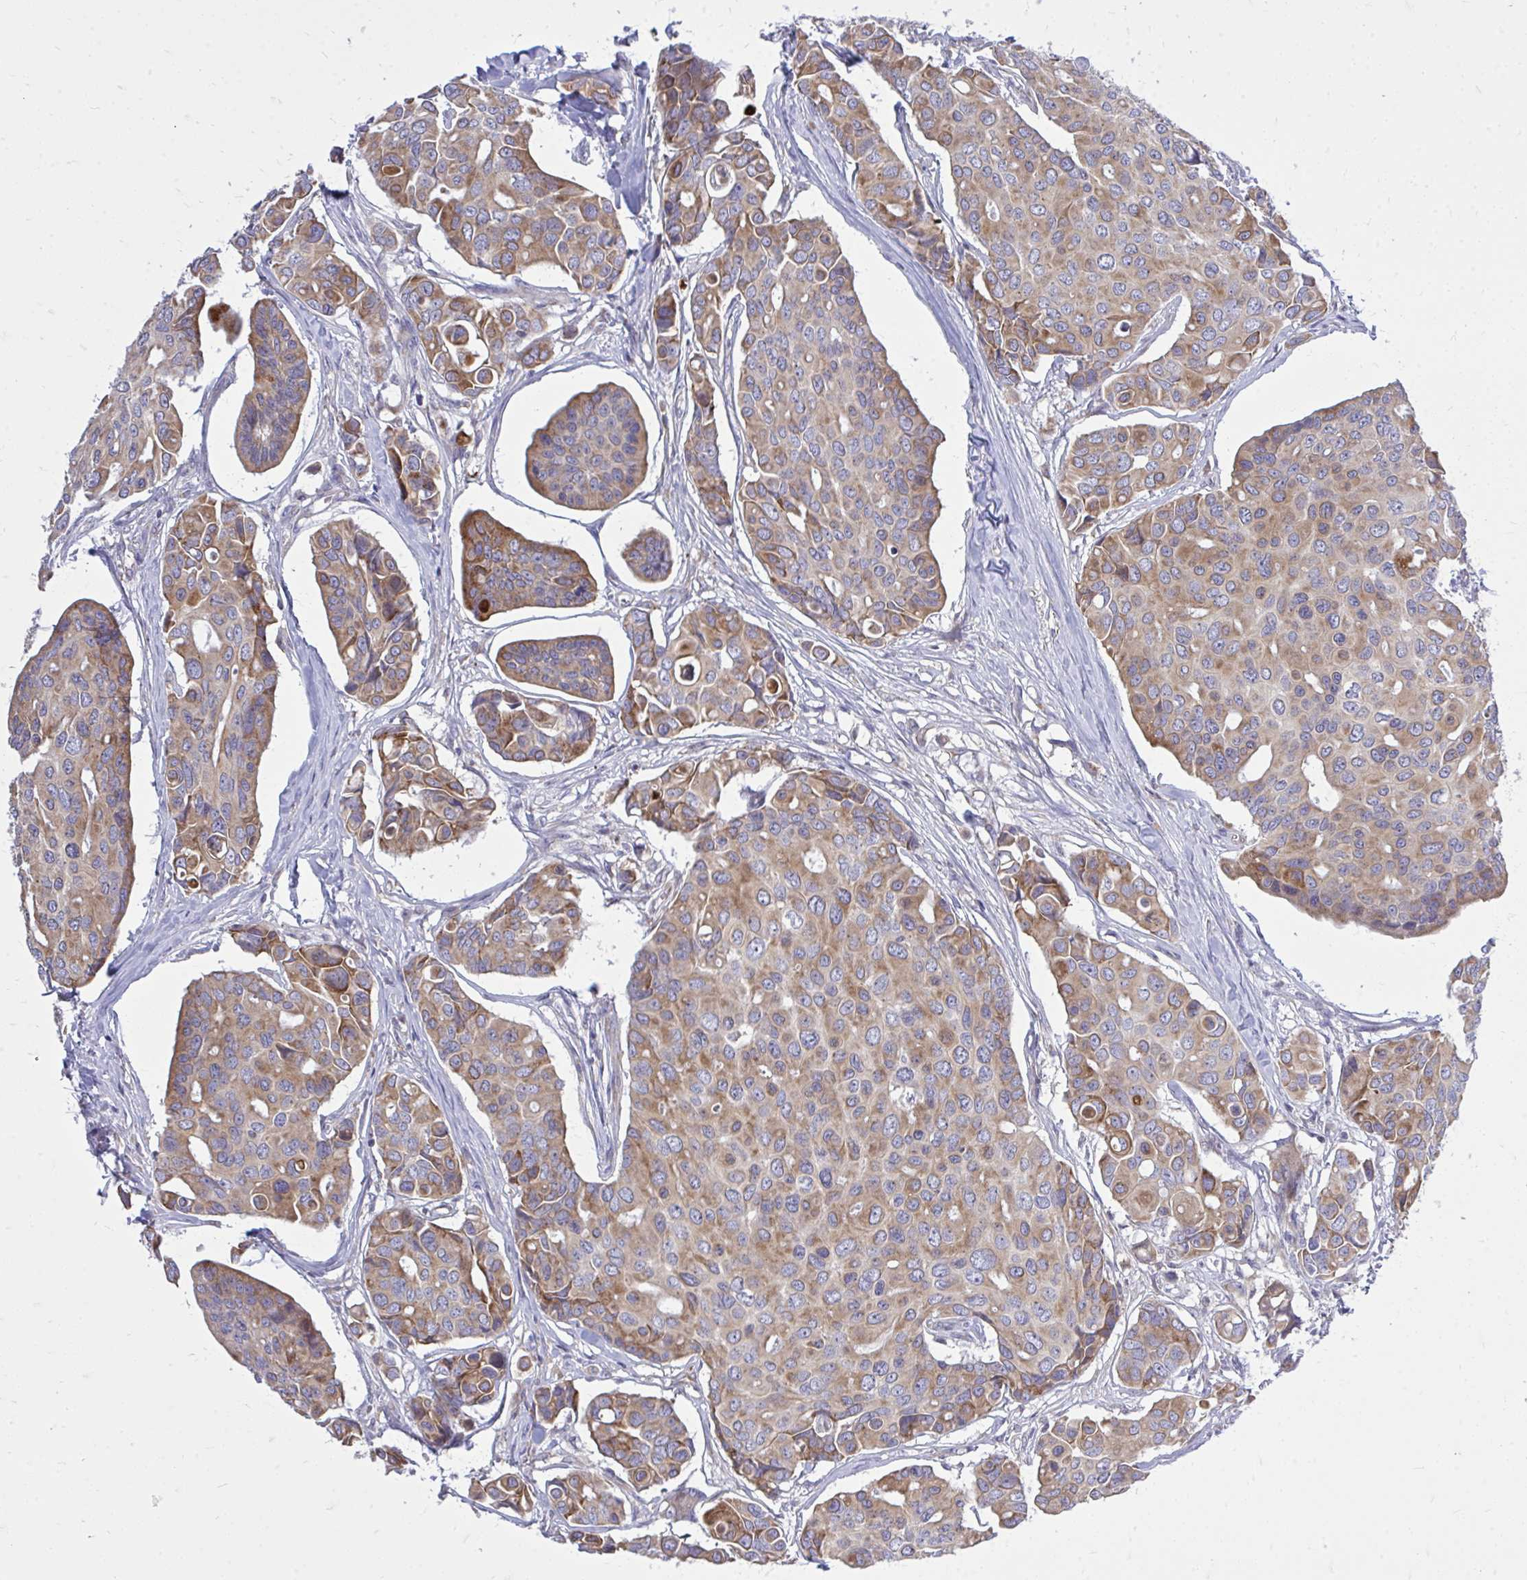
{"staining": {"intensity": "moderate", "quantity": ">75%", "location": "cytoplasmic/membranous"}, "tissue": "breast cancer", "cell_type": "Tumor cells", "image_type": "cancer", "snomed": [{"axis": "morphology", "description": "Normal tissue, NOS"}, {"axis": "morphology", "description": "Duct carcinoma"}, {"axis": "topography", "description": "Skin"}, {"axis": "topography", "description": "Breast"}], "caption": "This photomicrograph shows immunohistochemistry (IHC) staining of intraductal carcinoma (breast), with medium moderate cytoplasmic/membranous expression in approximately >75% of tumor cells.", "gene": "METTL9", "patient": {"sex": "female", "age": 54}}